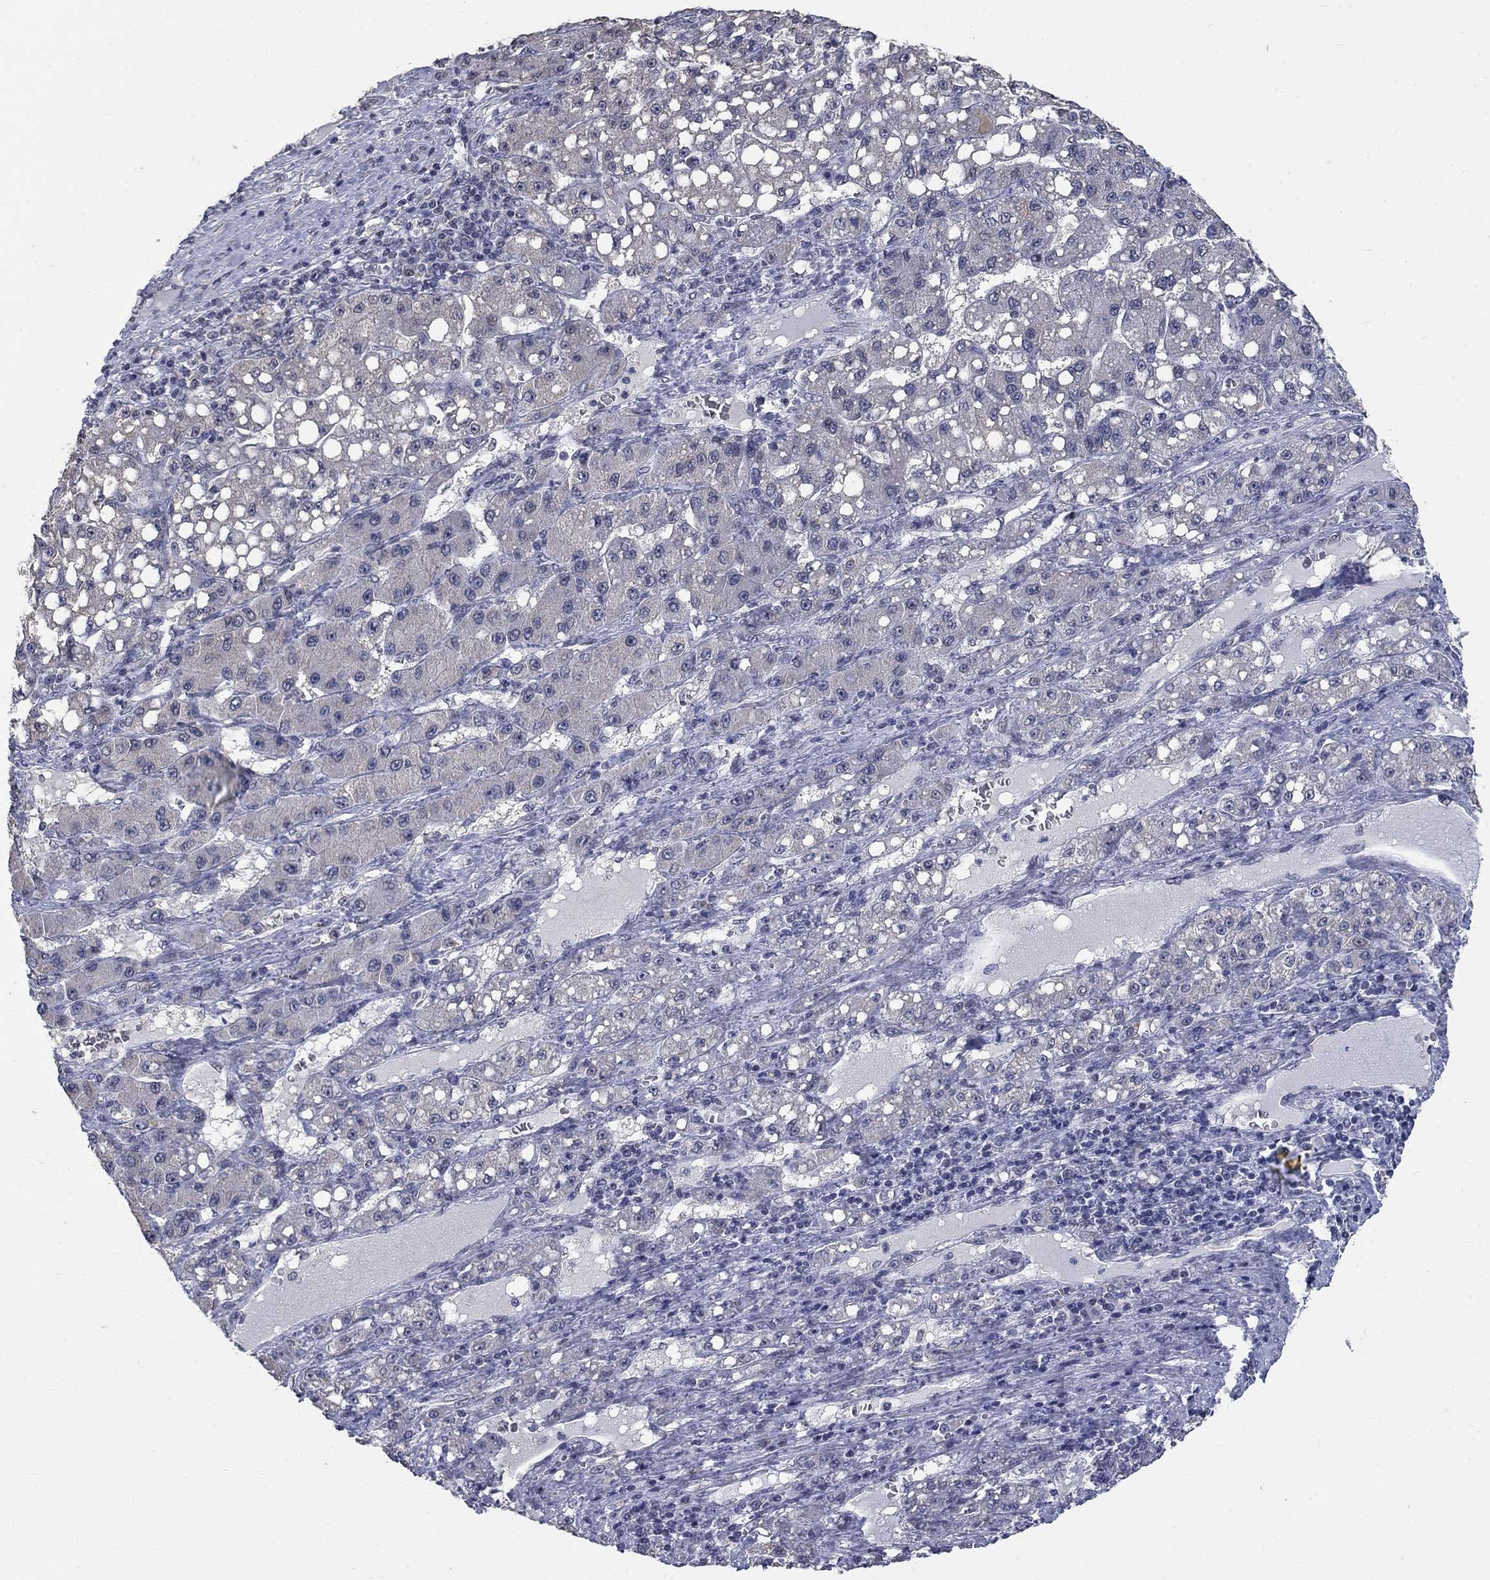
{"staining": {"intensity": "negative", "quantity": "none", "location": "none"}, "tissue": "liver cancer", "cell_type": "Tumor cells", "image_type": "cancer", "snomed": [{"axis": "morphology", "description": "Carcinoma, Hepatocellular, NOS"}, {"axis": "topography", "description": "Liver"}], "caption": "Tumor cells are negative for protein expression in human hepatocellular carcinoma (liver).", "gene": "SPATA33", "patient": {"sex": "female", "age": 65}}